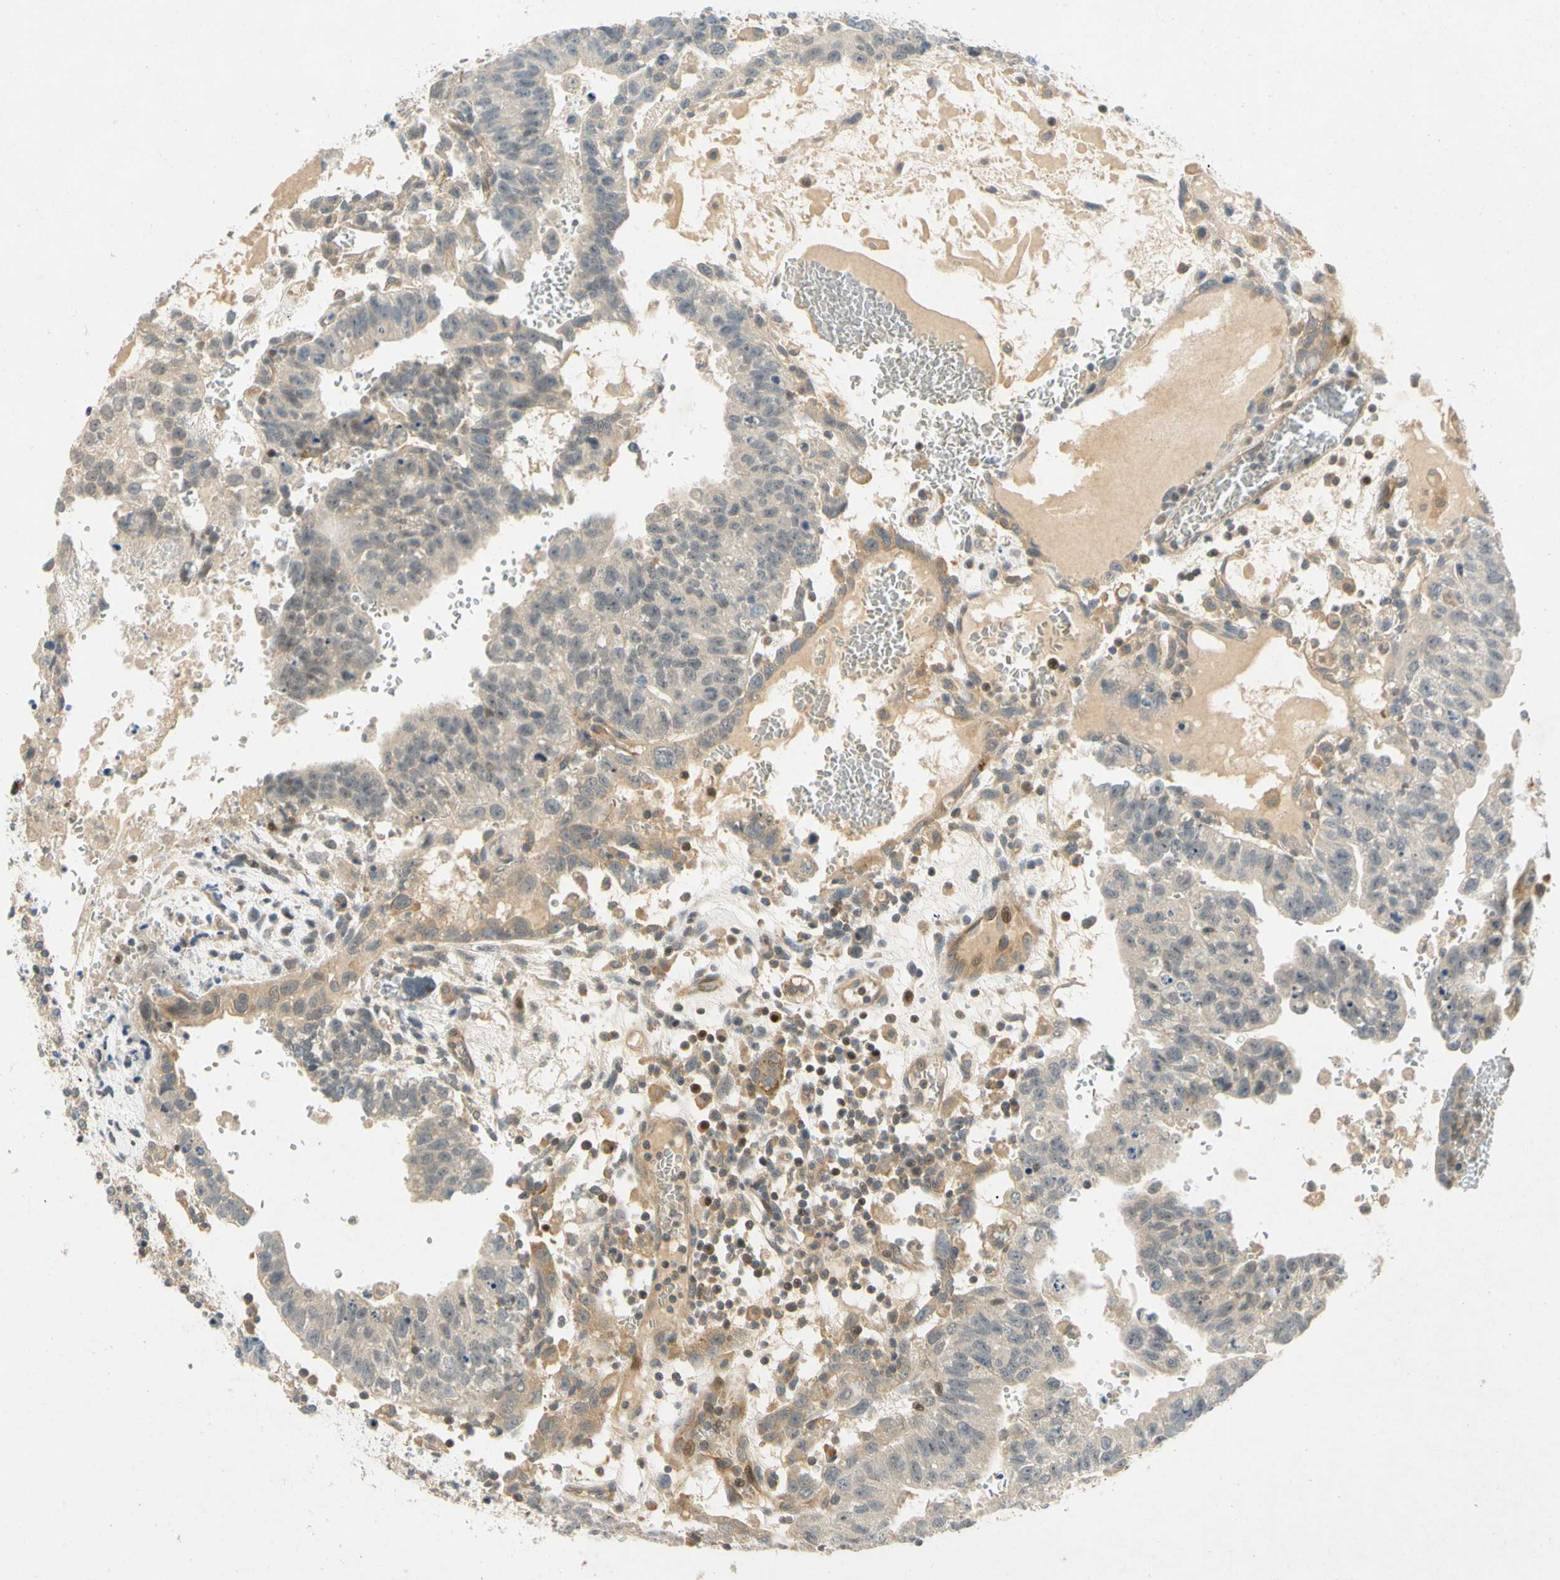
{"staining": {"intensity": "weak", "quantity": "<25%", "location": "cytoplasmic/membranous"}, "tissue": "testis cancer", "cell_type": "Tumor cells", "image_type": "cancer", "snomed": [{"axis": "morphology", "description": "Seminoma, NOS"}, {"axis": "morphology", "description": "Carcinoma, Embryonal, NOS"}, {"axis": "topography", "description": "Testis"}], "caption": "Micrograph shows no protein expression in tumor cells of embryonal carcinoma (testis) tissue.", "gene": "GATD1", "patient": {"sex": "male", "age": 52}}